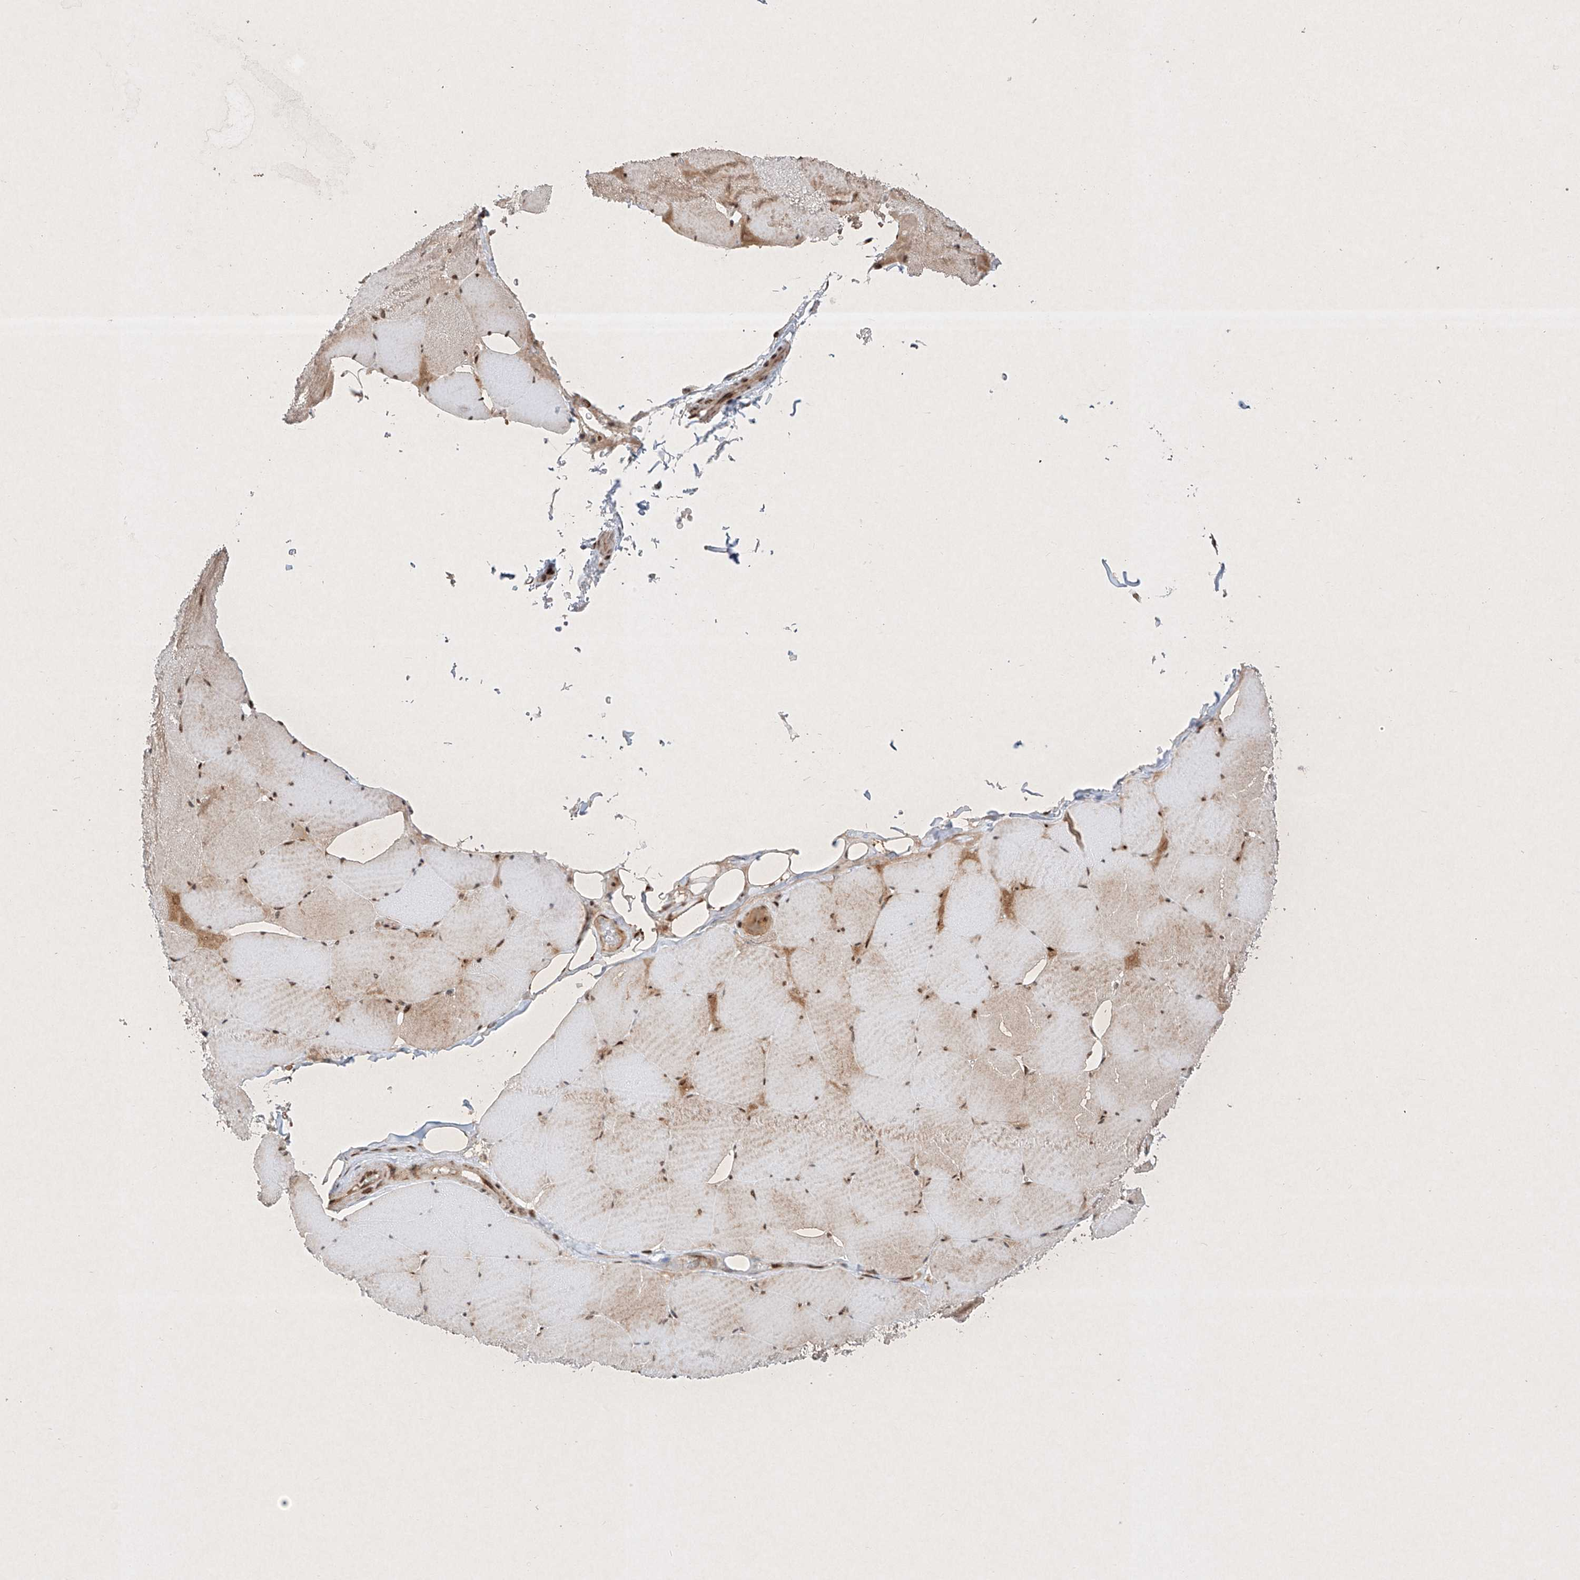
{"staining": {"intensity": "moderate", "quantity": "25%-75%", "location": "cytoplasmic/membranous,nuclear"}, "tissue": "skeletal muscle", "cell_type": "Myocytes", "image_type": "normal", "snomed": [{"axis": "morphology", "description": "Normal tissue, NOS"}, {"axis": "topography", "description": "Skeletal muscle"}, {"axis": "topography", "description": "Head-Neck"}], "caption": "Immunohistochemistry (IHC) (DAB) staining of unremarkable human skeletal muscle exhibits moderate cytoplasmic/membranous,nuclear protein staining in approximately 25%-75% of myocytes.", "gene": "EPG5", "patient": {"sex": "male", "age": 66}}